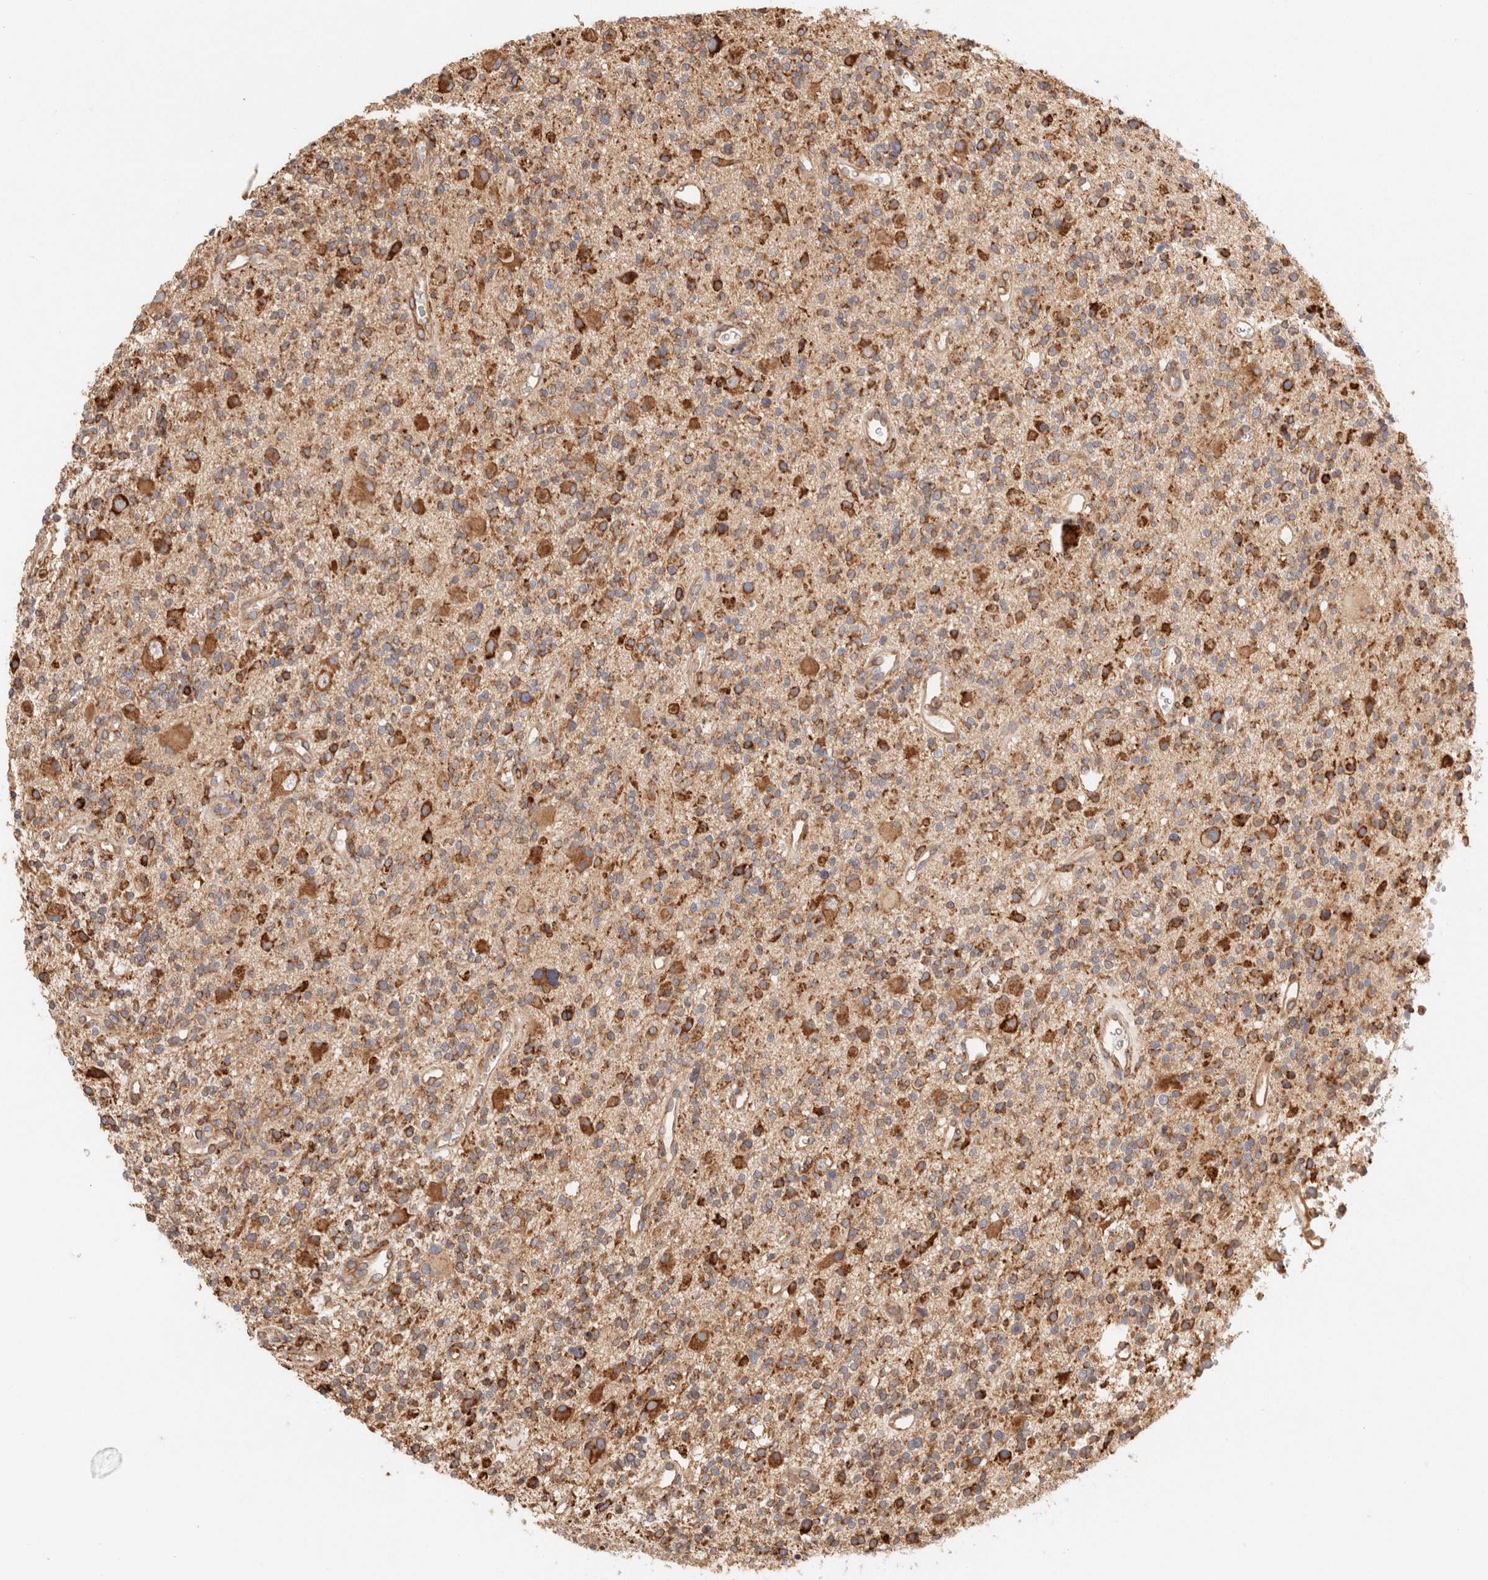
{"staining": {"intensity": "strong", "quantity": ">75%", "location": "cytoplasmic/membranous"}, "tissue": "glioma", "cell_type": "Tumor cells", "image_type": "cancer", "snomed": [{"axis": "morphology", "description": "Glioma, malignant, High grade"}, {"axis": "topography", "description": "Brain"}], "caption": "Strong cytoplasmic/membranous expression is appreciated in approximately >75% of tumor cells in high-grade glioma (malignant). The protein is shown in brown color, while the nuclei are stained blue.", "gene": "FER", "patient": {"sex": "male", "age": 48}}